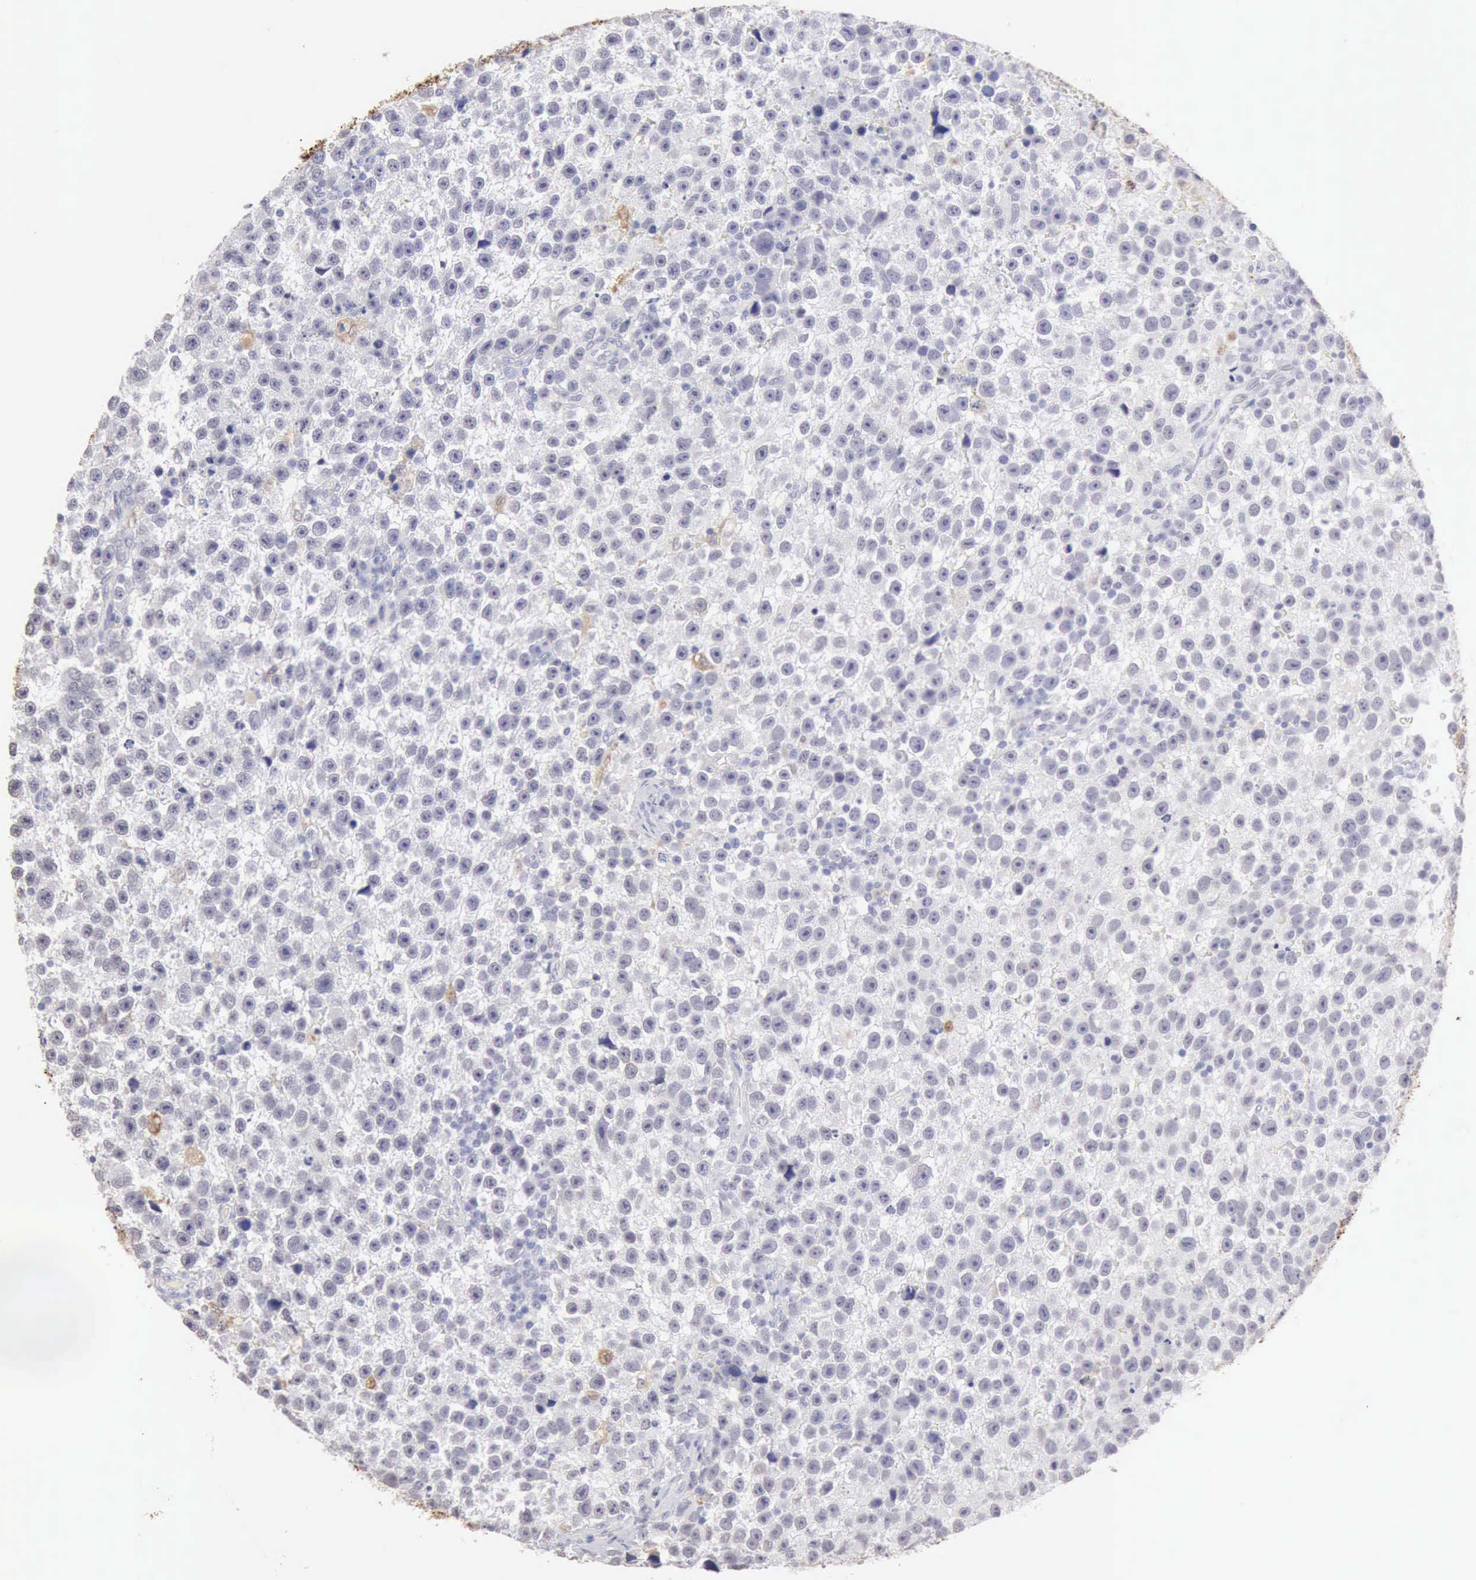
{"staining": {"intensity": "negative", "quantity": "none", "location": "none"}, "tissue": "testis cancer", "cell_type": "Tumor cells", "image_type": "cancer", "snomed": [{"axis": "morphology", "description": "Seminoma, NOS"}, {"axis": "topography", "description": "Testis"}], "caption": "Histopathology image shows no protein staining in tumor cells of seminoma (testis) tissue. (Brightfield microscopy of DAB immunohistochemistry (IHC) at high magnification).", "gene": "RNASE1", "patient": {"sex": "male", "age": 33}}